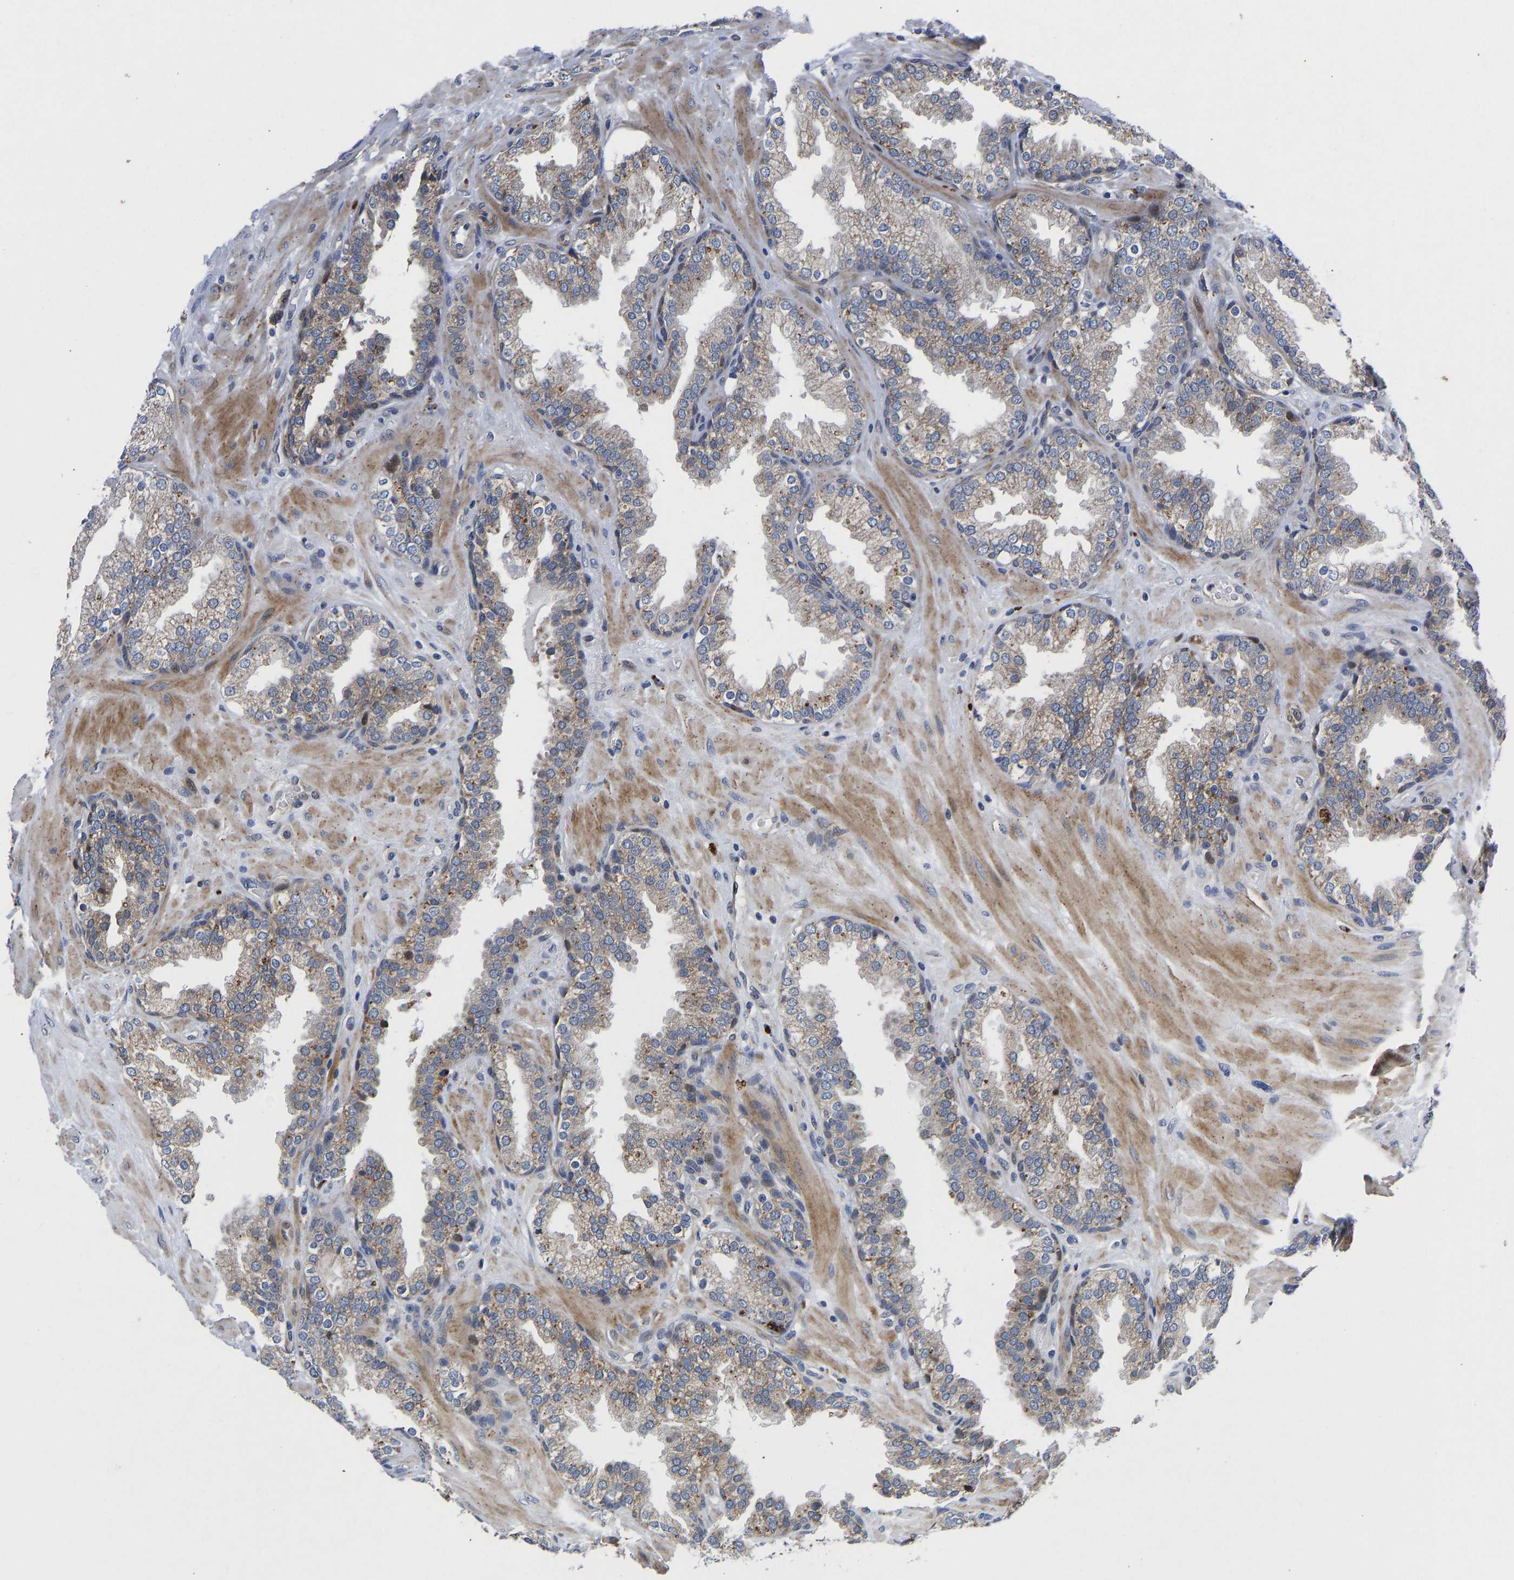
{"staining": {"intensity": "weak", "quantity": ">75%", "location": "cytoplasmic/membranous"}, "tissue": "prostate", "cell_type": "Glandular cells", "image_type": "normal", "snomed": [{"axis": "morphology", "description": "Normal tissue, NOS"}, {"axis": "topography", "description": "Prostate"}], "caption": "Benign prostate was stained to show a protein in brown. There is low levels of weak cytoplasmic/membranous staining in about >75% of glandular cells.", "gene": "TMEM38B", "patient": {"sex": "male", "age": 51}}